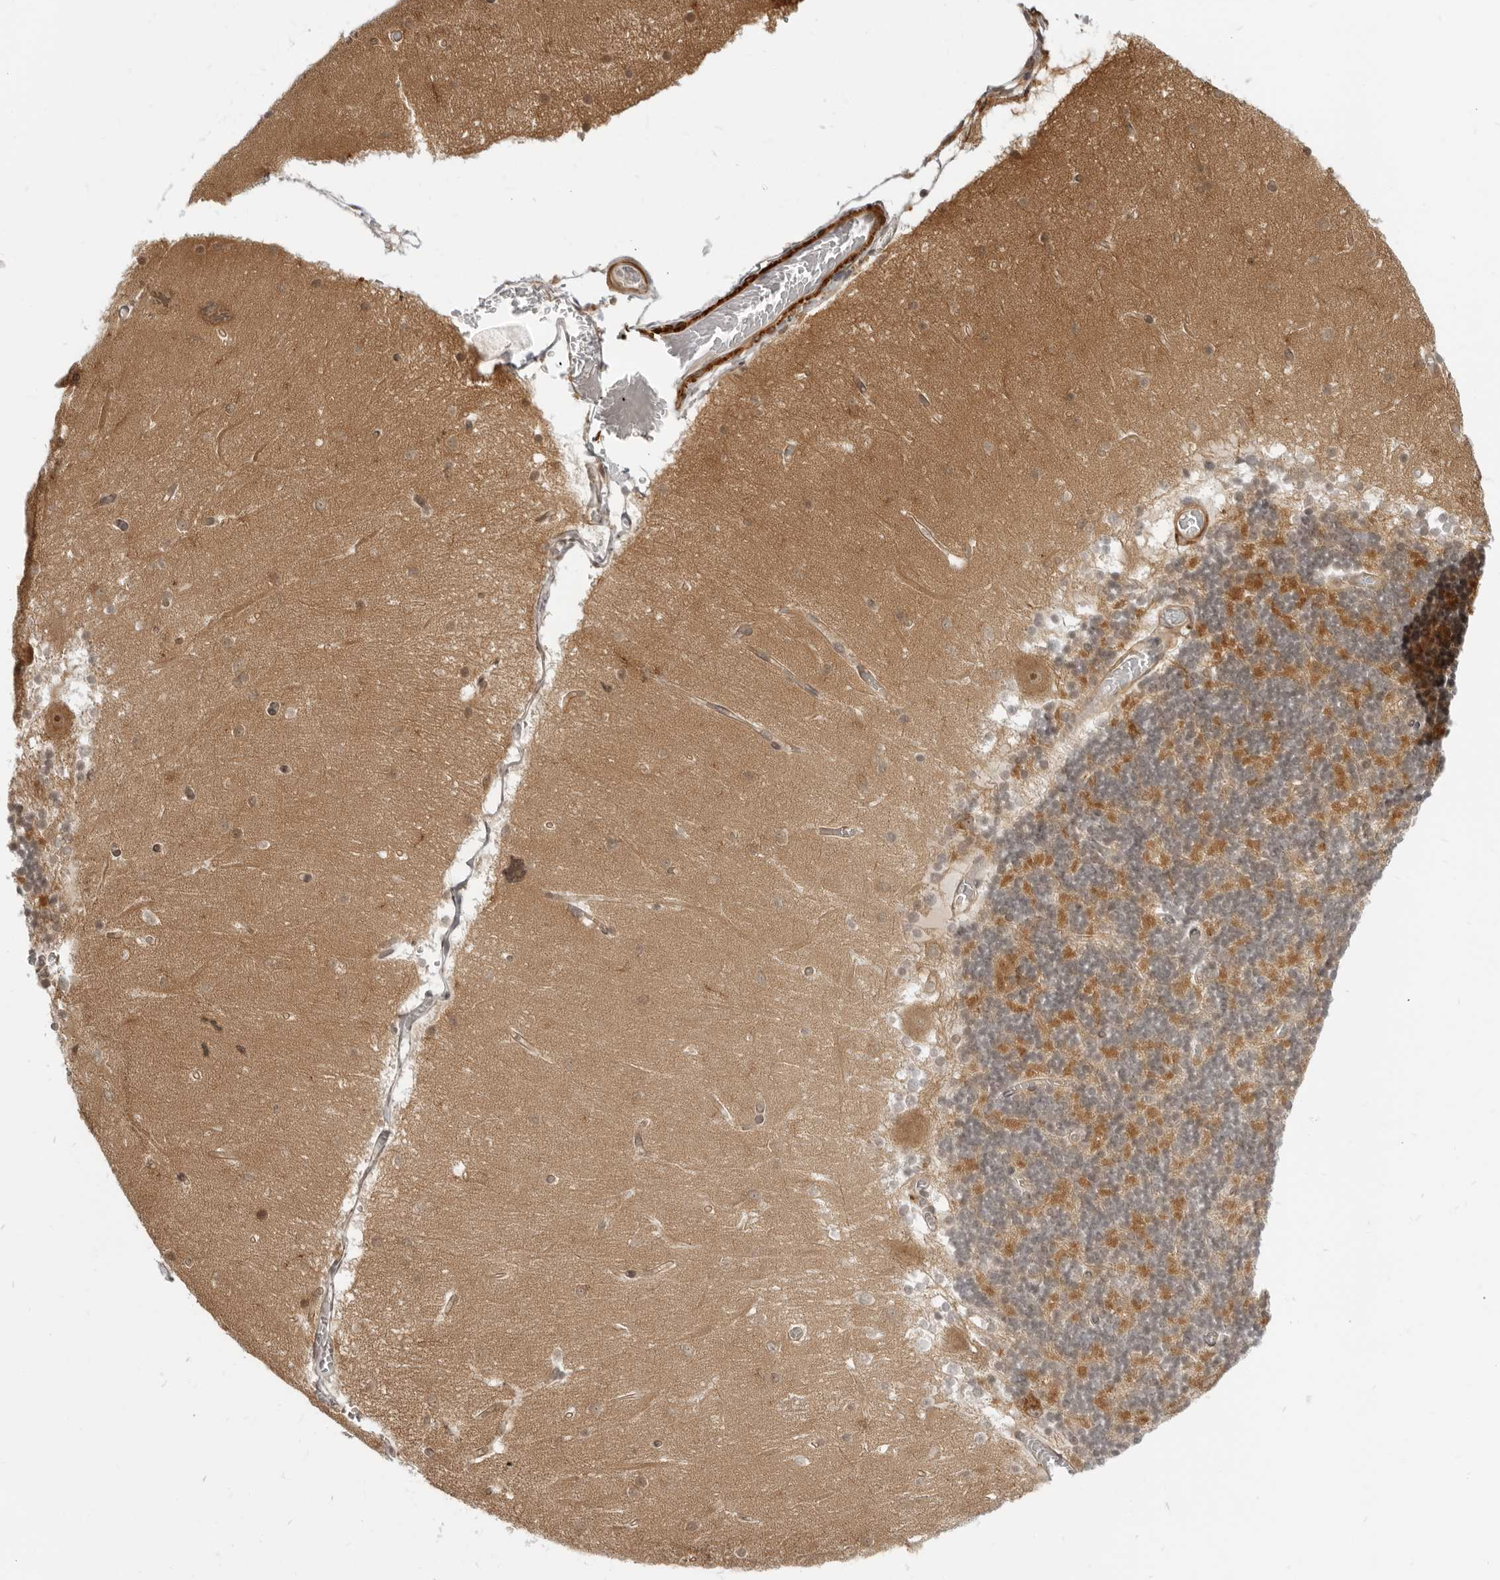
{"staining": {"intensity": "strong", "quantity": ">75%", "location": "cytoplasmic/membranous"}, "tissue": "cerebellum", "cell_type": "Cells in granular layer", "image_type": "normal", "snomed": [{"axis": "morphology", "description": "Normal tissue, NOS"}, {"axis": "topography", "description": "Cerebellum"}], "caption": "Unremarkable cerebellum exhibits strong cytoplasmic/membranous positivity in about >75% of cells in granular layer, visualized by immunohistochemistry.", "gene": "SRGAP2", "patient": {"sex": "female", "age": 28}}